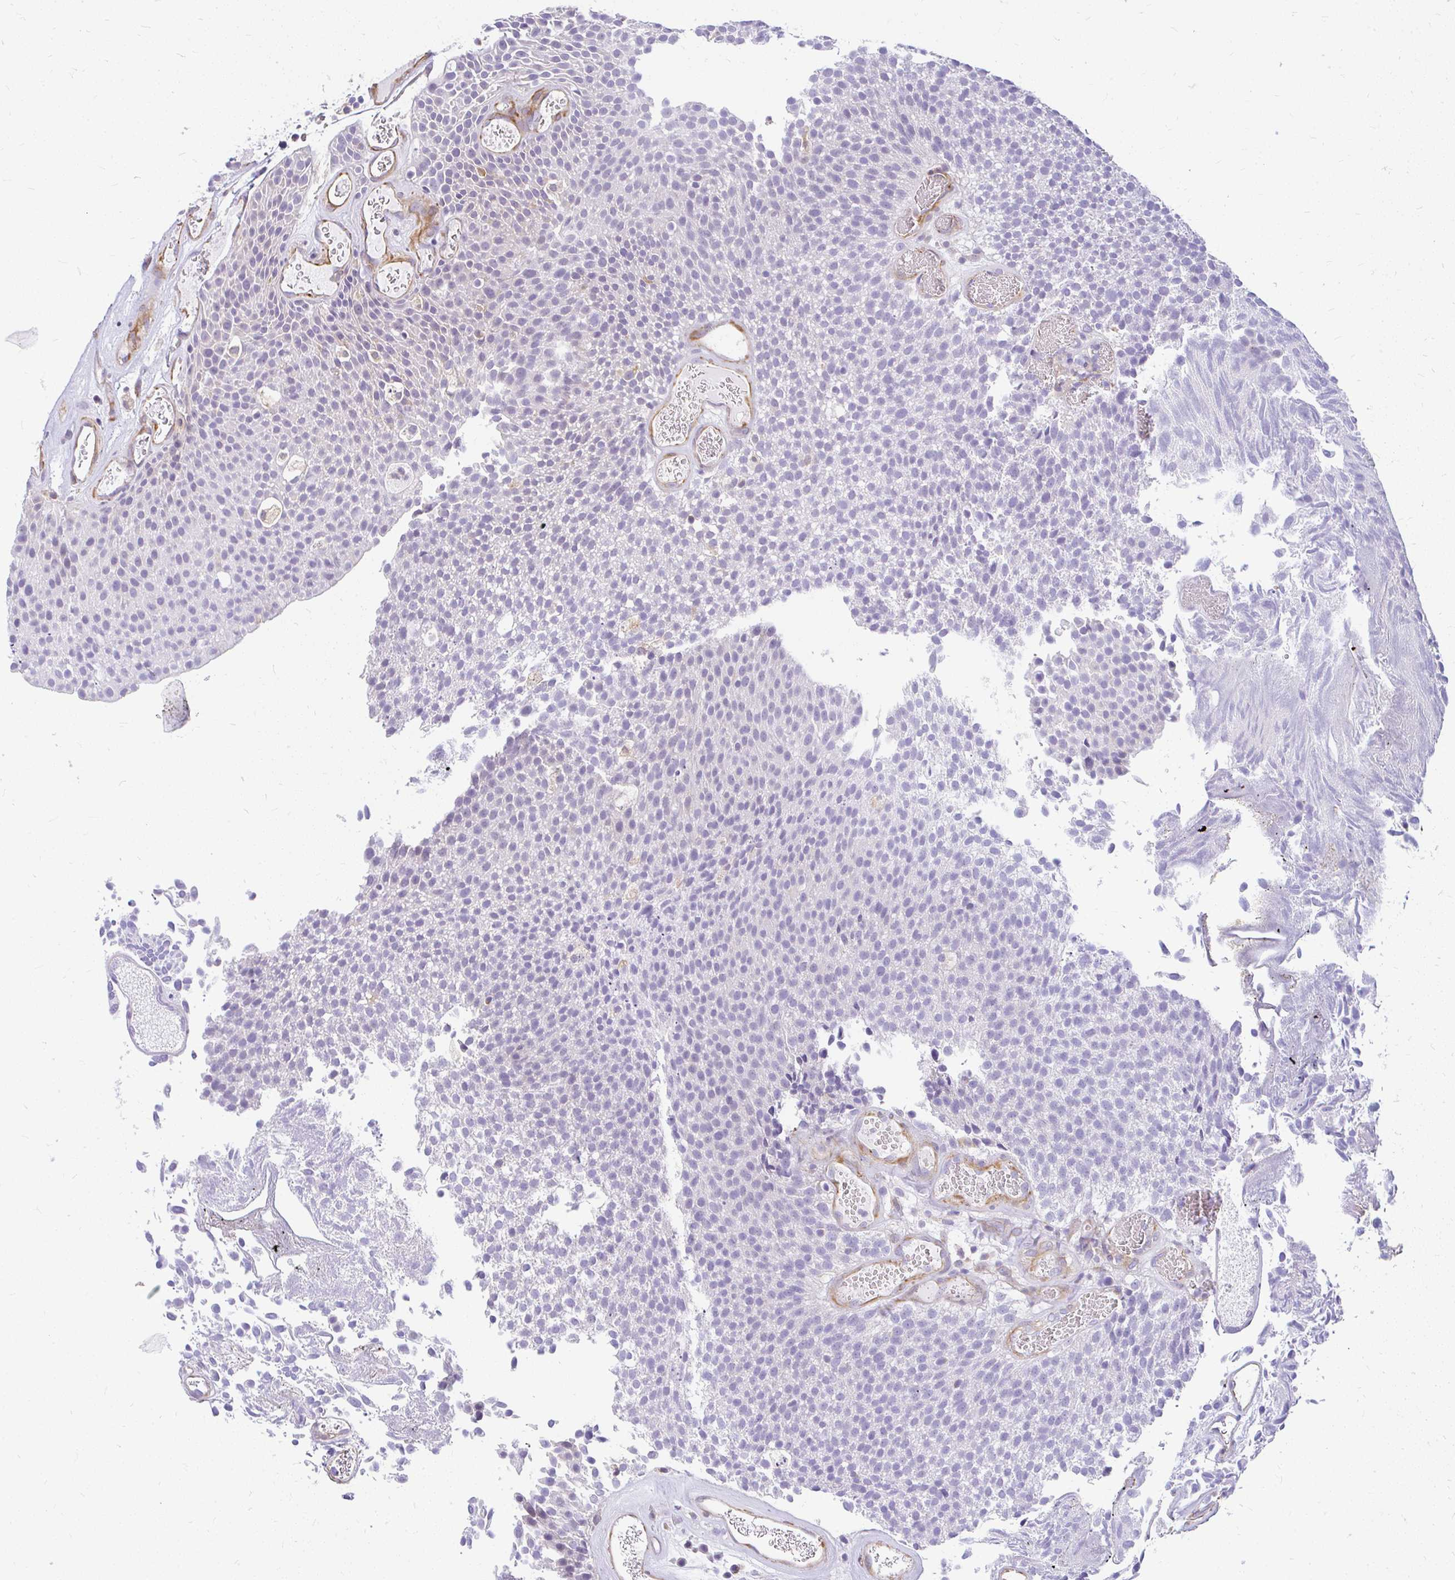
{"staining": {"intensity": "negative", "quantity": "none", "location": "none"}, "tissue": "urothelial cancer", "cell_type": "Tumor cells", "image_type": "cancer", "snomed": [{"axis": "morphology", "description": "Urothelial carcinoma, Low grade"}, {"axis": "topography", "description": "Urinary bladder"}], "caption": "Immunohistochemical staining of human urothelial carcinoma (low-grade) demonstrates no significant positivity in tumor cells.", "gene": "FAM83C", "patient": {"sex": "female", "age": 79}}